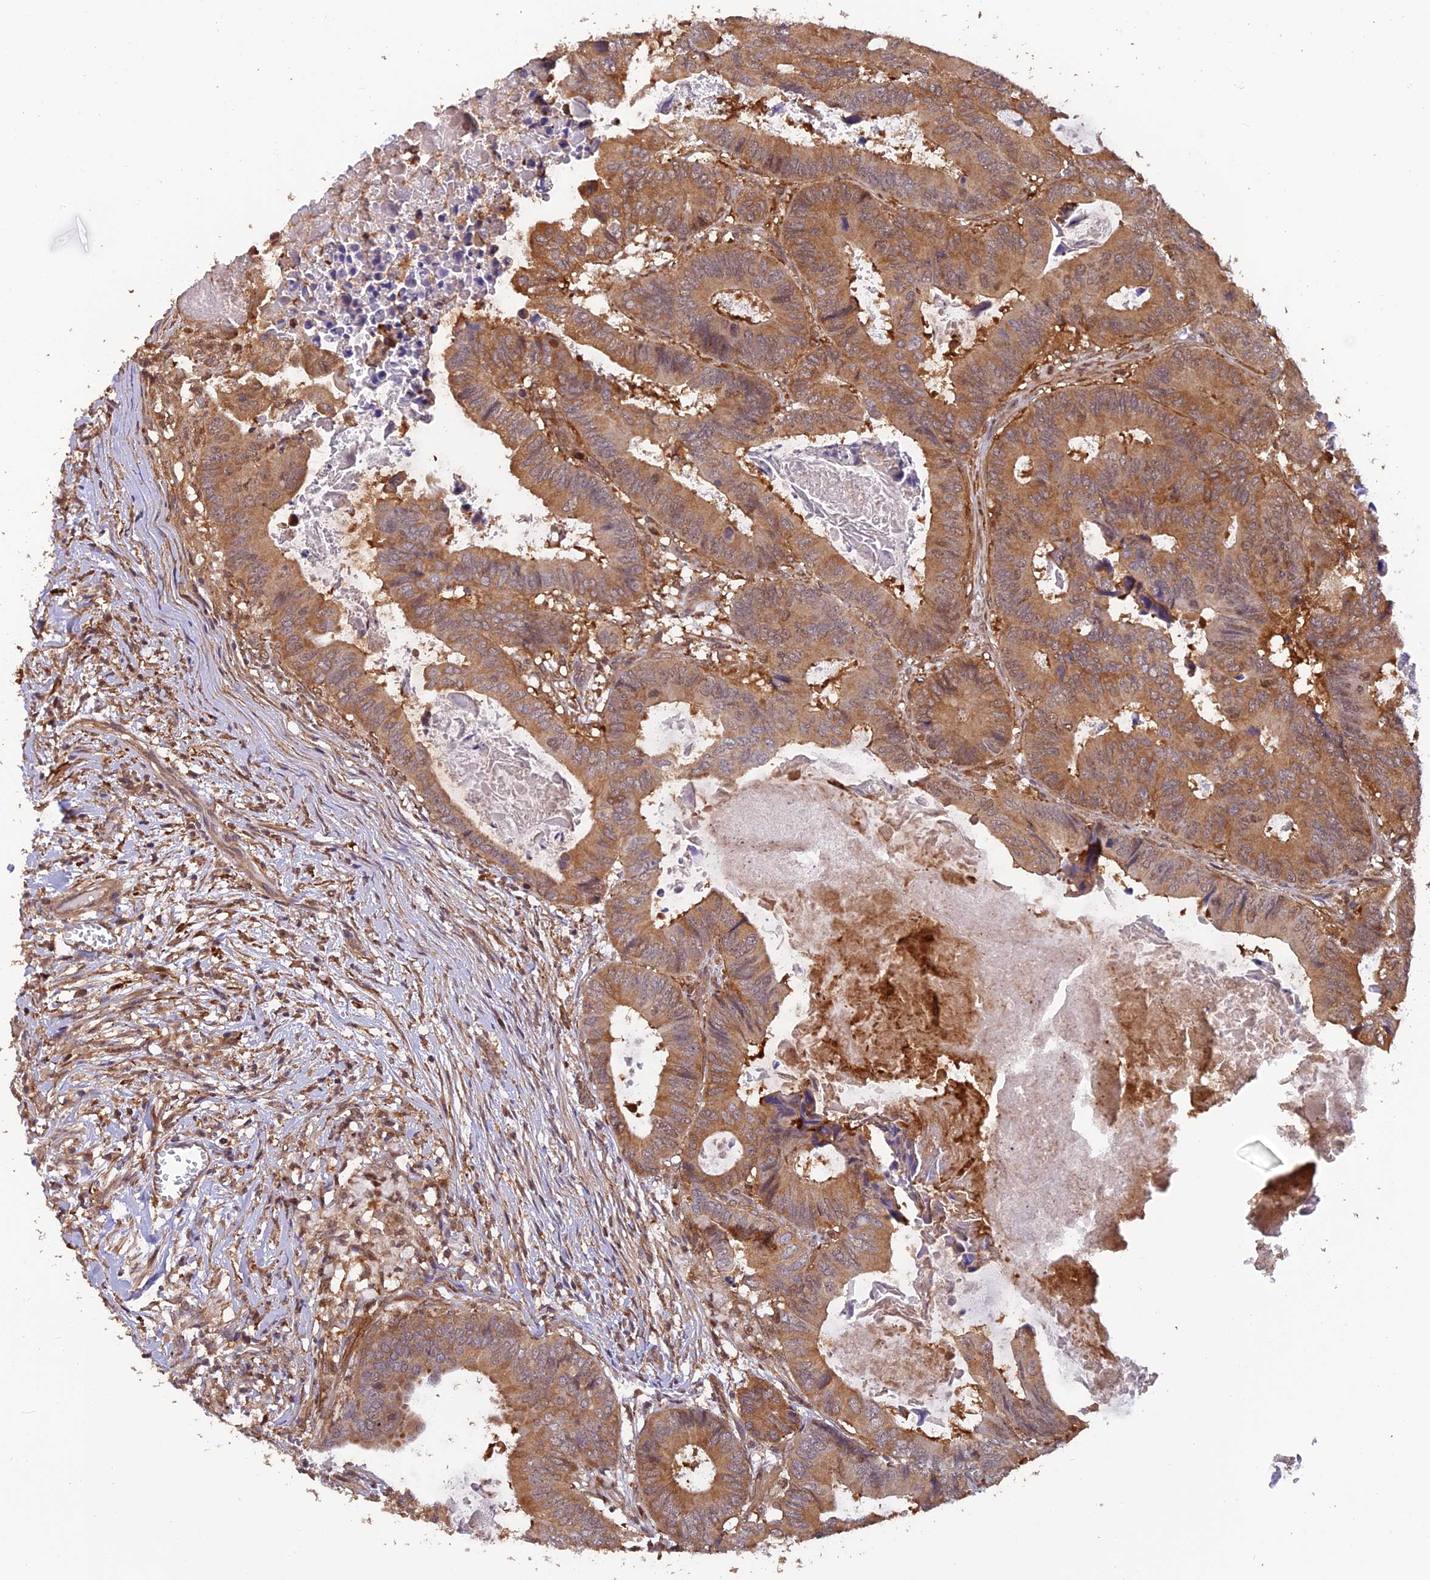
{"staining": {"intensity": "moderate", "quantity": ">75%", "location": "cytoplasmic/membranous,nuclear"}, "tissue": "colorectal cancer", "cell_type": "Tumor cells", "image_type": "cancer", "snomed": [{"axis": "morphology", "description": "Adenocarcinoma, NOS"}, {"axis": "topography", "description": "Colon"}], "caption": "Colorectal cancer stained with a brown dye displays moderate cytoplasmic/membranous and nuclear positive staining in approximately >75% of tumor cells.", "gene": "PSMB3", "patient": {"sex": "male", "age": 85}}